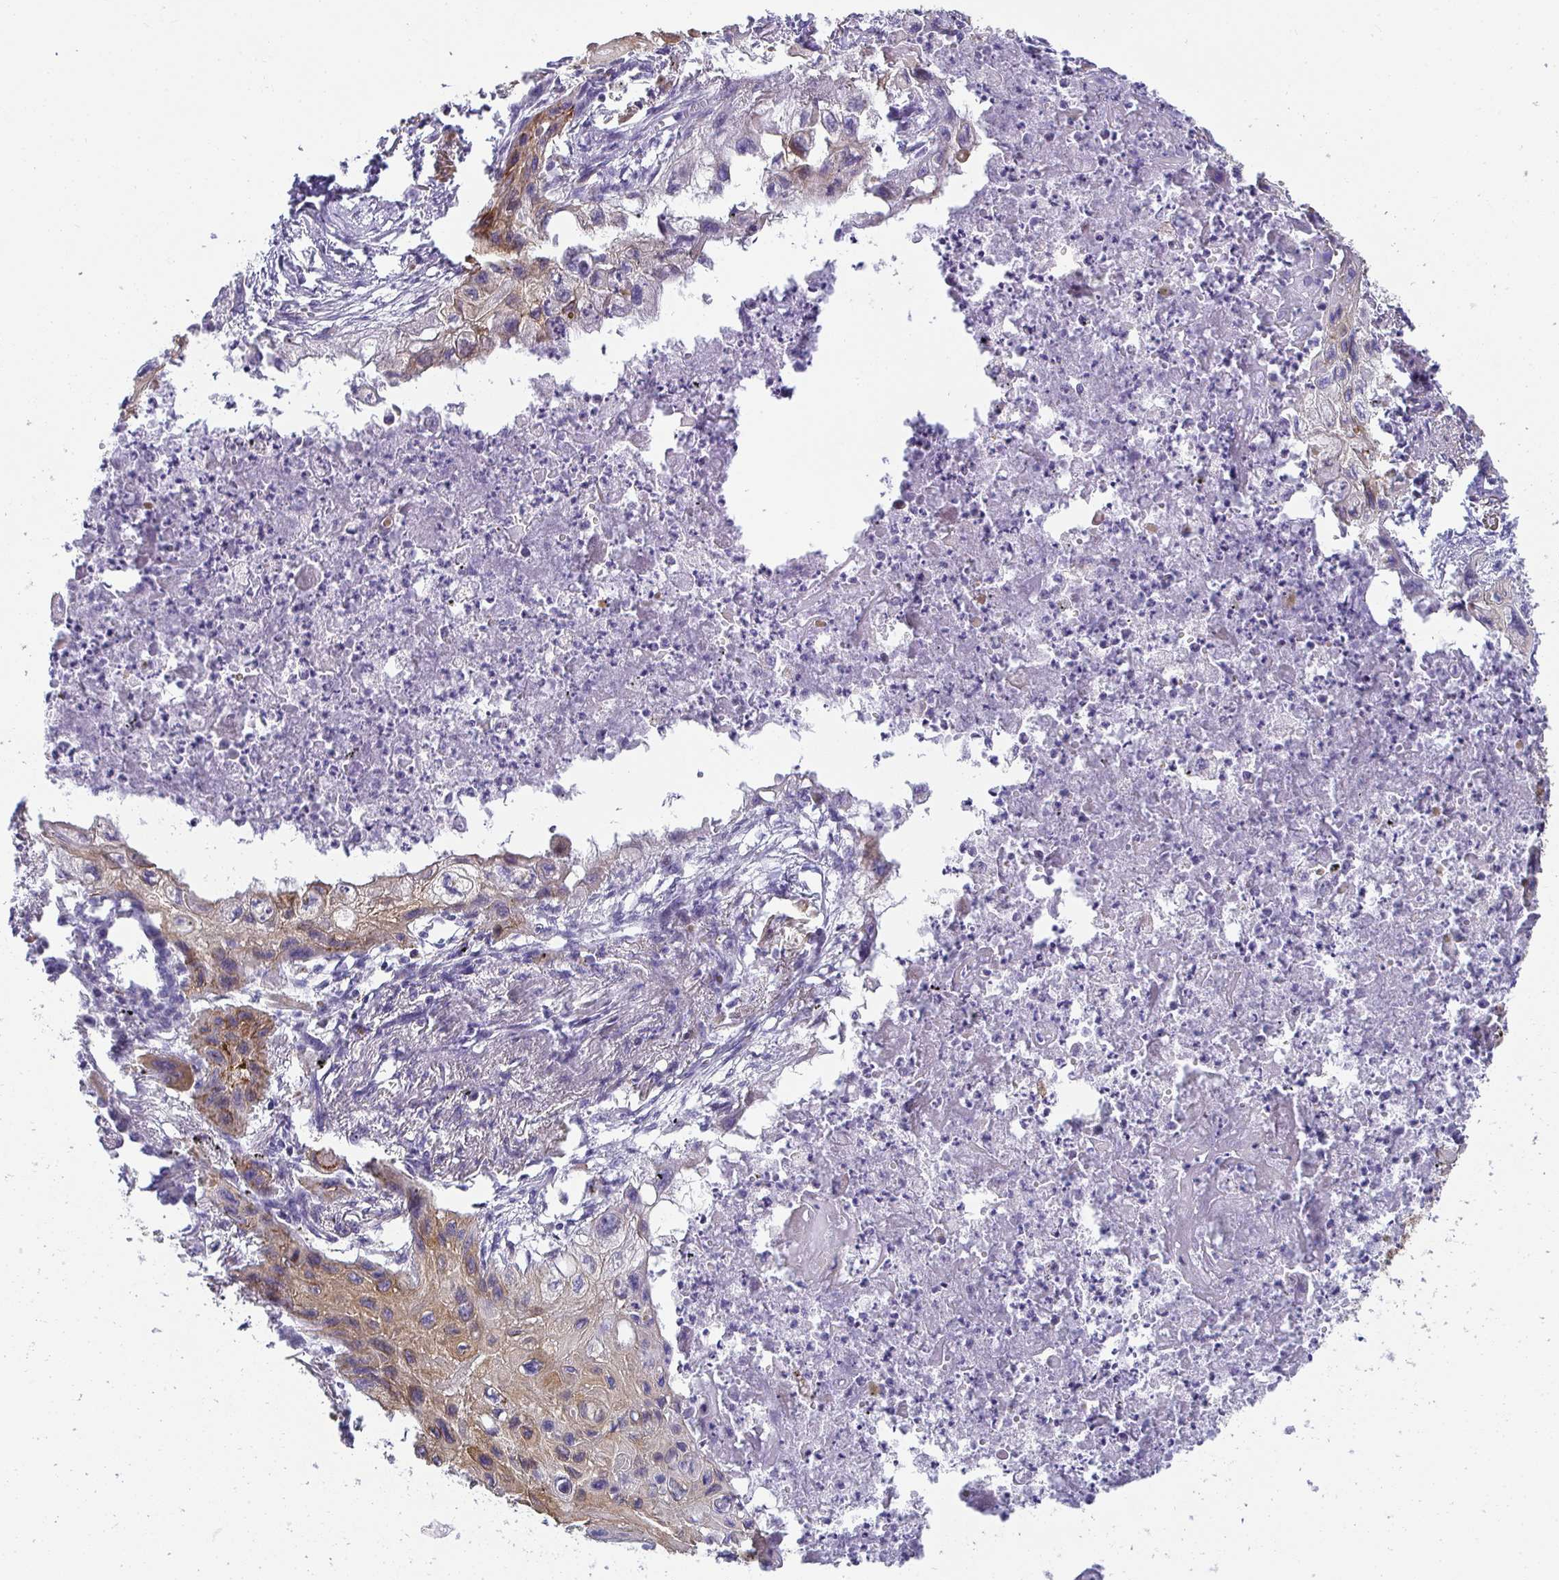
{"staining": {"intensity": "moderate", "quantity": "25%-75%", "location": "cytoplasmic/membranous"}, "tissue": "lung cancer", "cell_type": "Tumor cells", "image_type": "cancer", "snomed": [{"axis": "morphology", "description": "Squamous cell carcinoma, NOS"}, {"axis": "topography", "description": "Lung"}], "caption": "Approximately 25%-75% of tumor cells in human lung cancer (squamous cell carcinoma) demonstrate moderate cytoplasmic/membranous protein staining as visualized by brown immunohistochemical staining.", "gene": "AK5", "patient": {"sex": "male", "age": 71}}